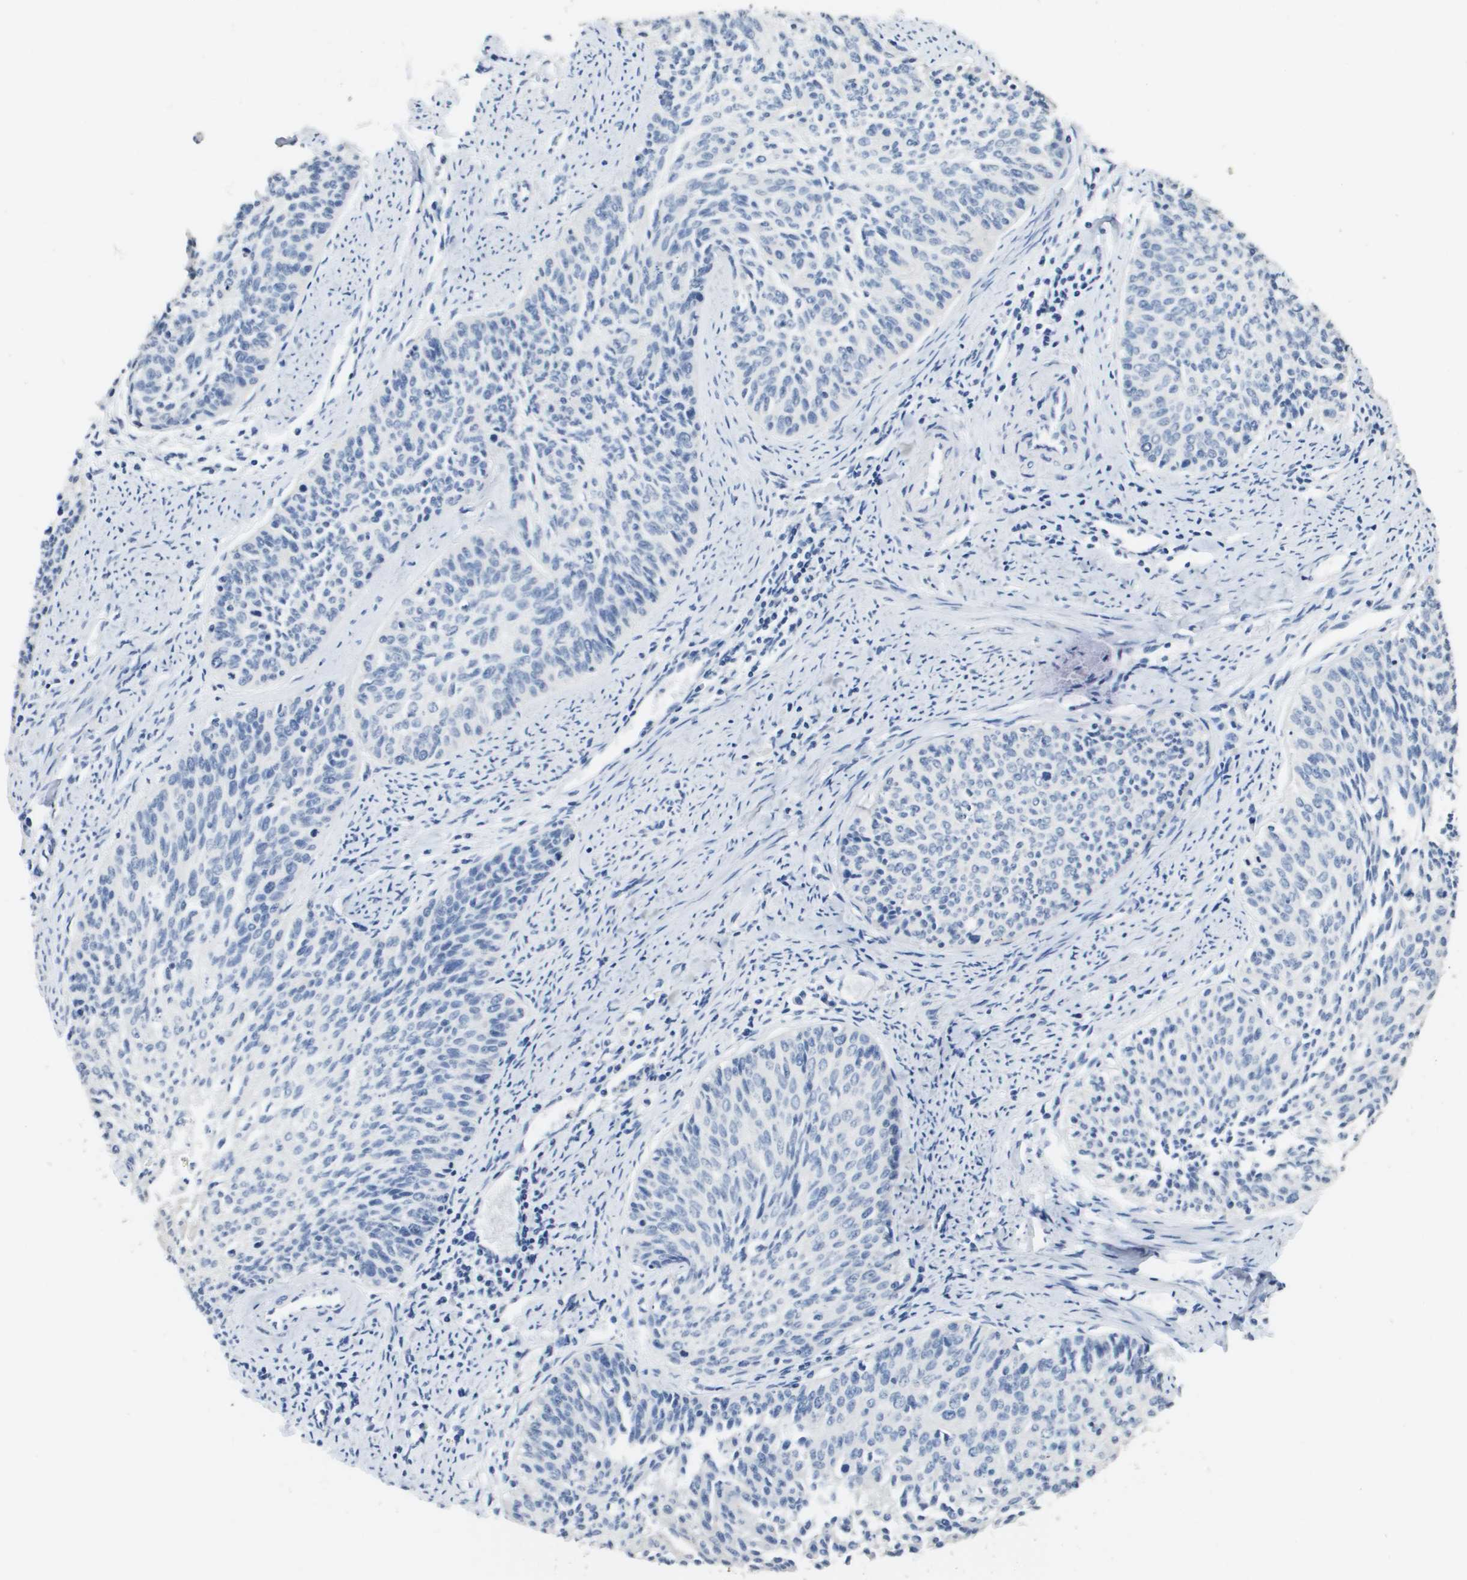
{"staining": {"intensity": "negative", "quantity": "none", "location": "none"}, "tissue": "cervical cancer", "cell_type": "Tumor cells", "image_type": "cancer", "snomed": [{"axis": "morphology", "description": "Squamous cell carcinoma, NOS"}, {"axis": "topography", "description": "Cervix"}], "caption": "A micrograph of cervical squamous cell carcinoma stained for a protein demonstrates no brown staining in tumor cells.", "gene": "MT3", "patient": {"sex": "female", "age": 55}}